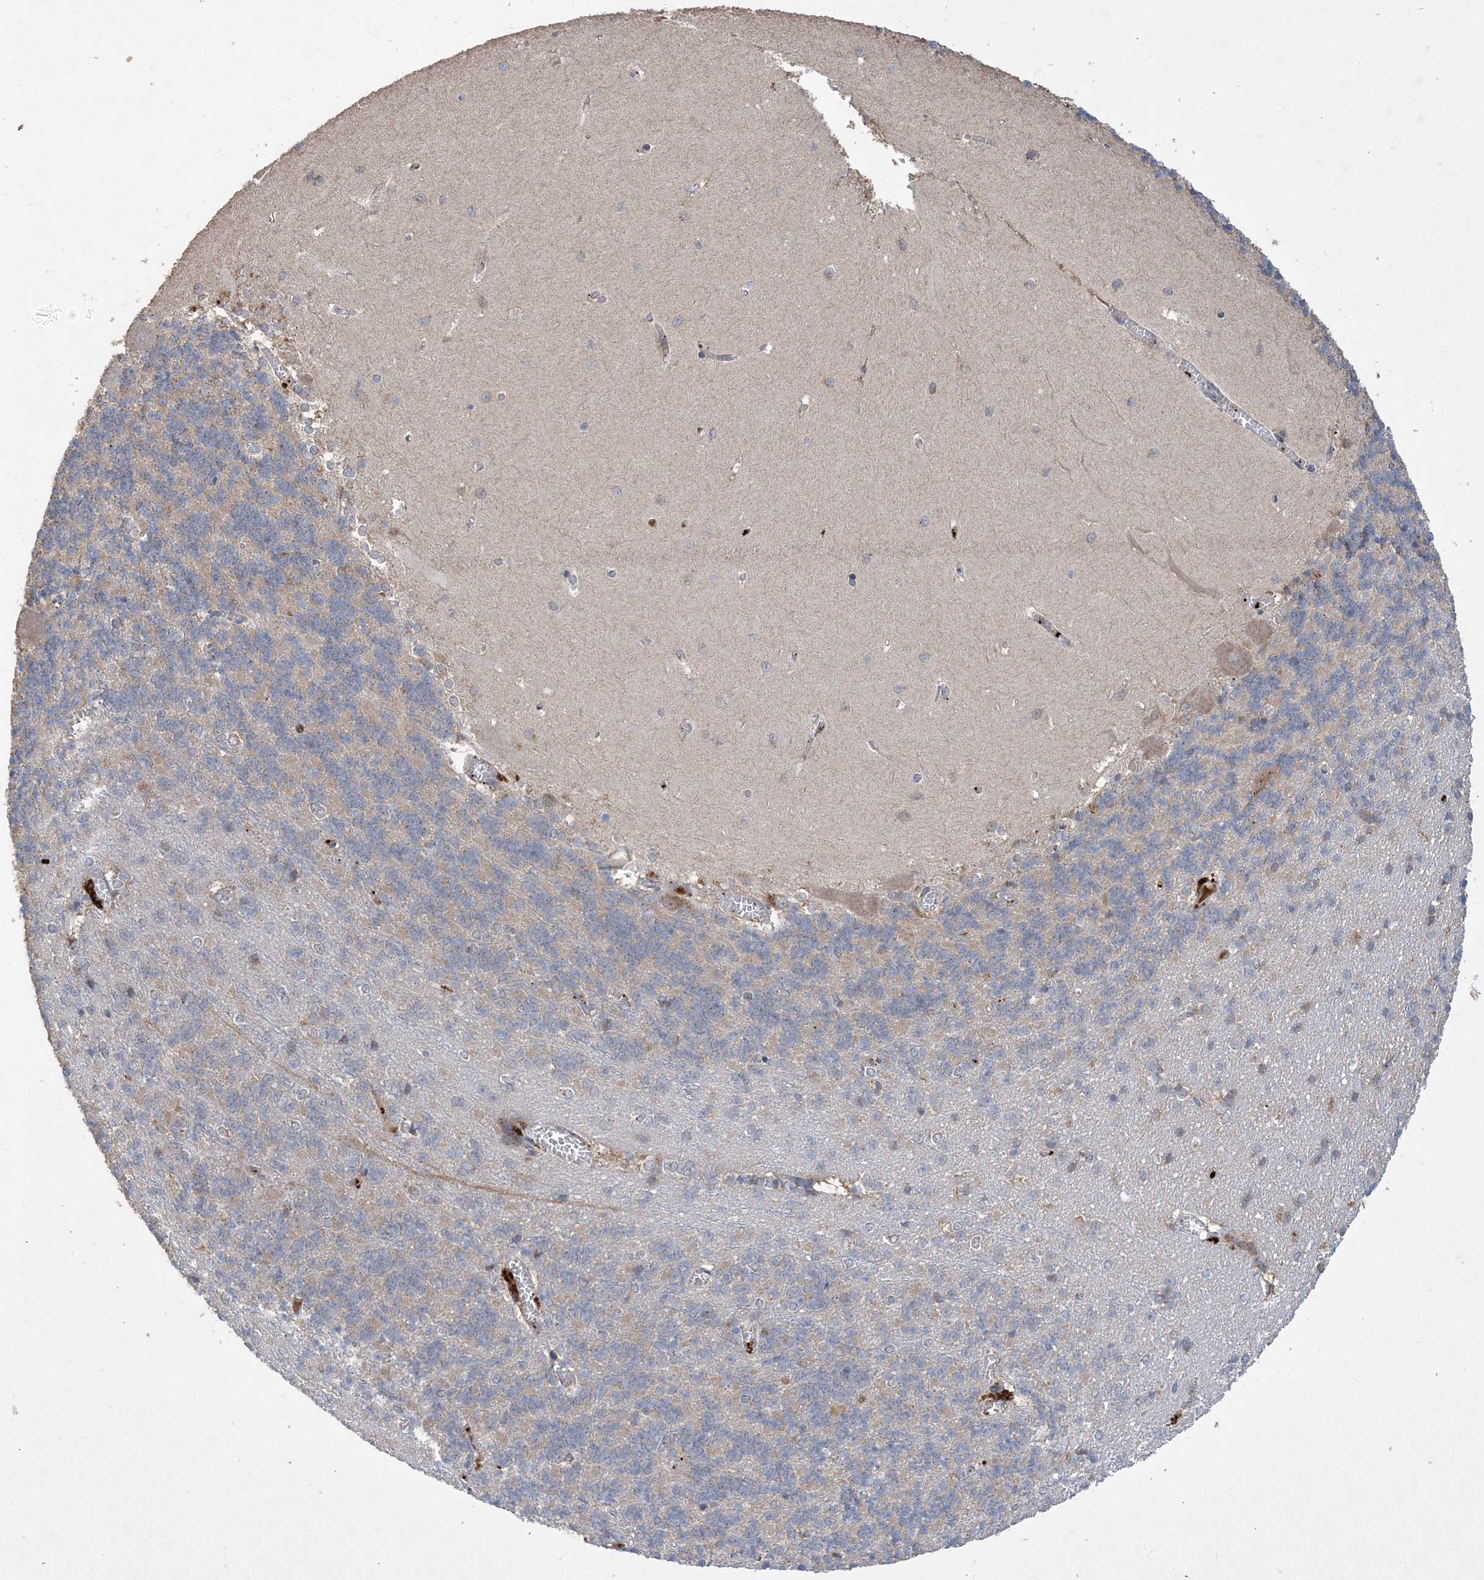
{"staining": {"intensity": "negative", "quantity": "none", "location": "none"}, "tissue": "cerebellum", "cell_type": "Cells in granular layer", "image_type": "normal", "snomed": [{"axis": "morphology", "description": "Normal tissue, NOS"}, {"axis": "topography", "description": "Cerebellum"}], "caption": "Human cerebellum stained for a protein using immunohistochemistry (IHC) exhibits no staining in cells in granular layer.", "gene": "MASP2", "patient": {"sex": "male", "age": 37}}